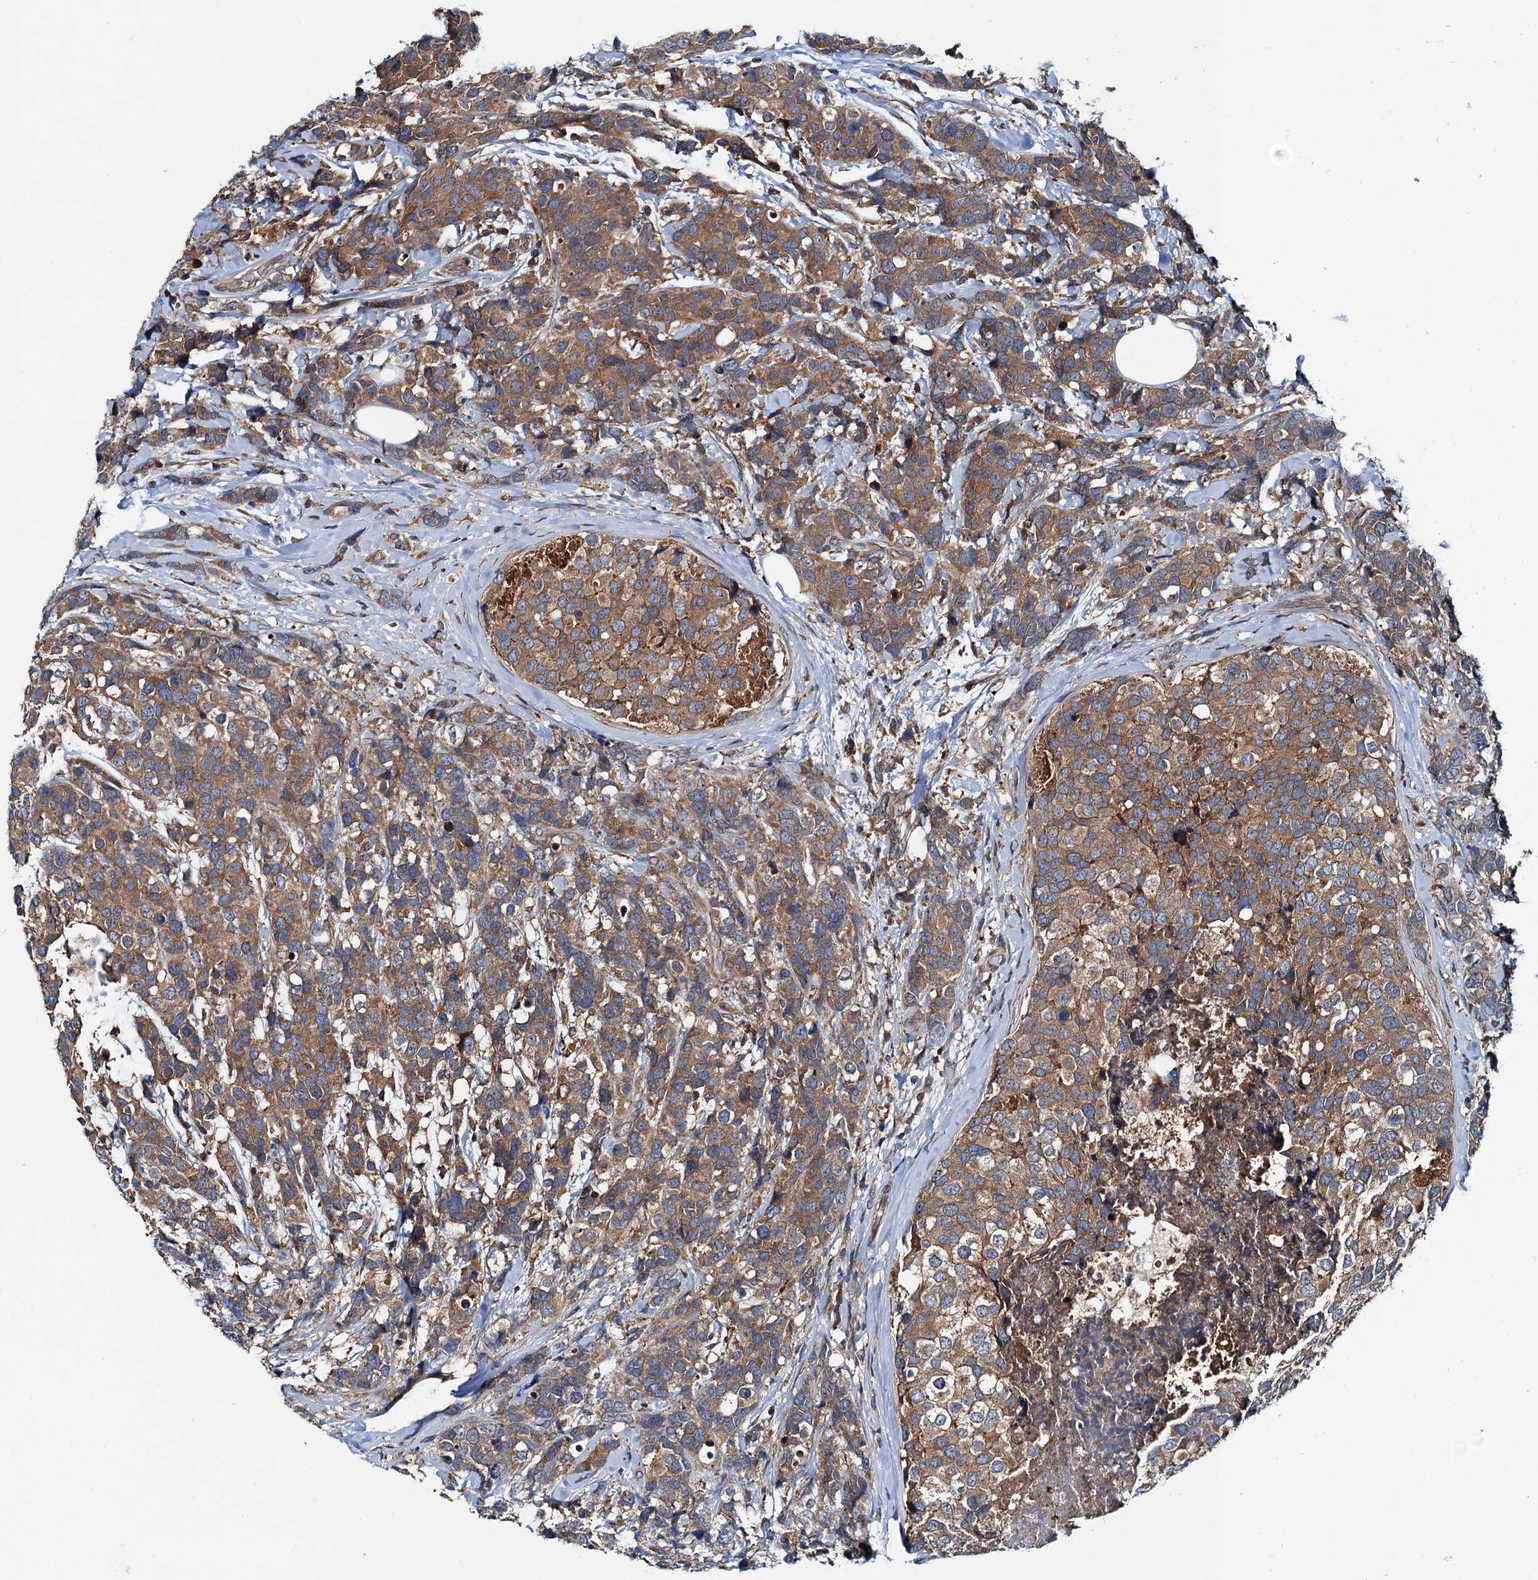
{"staining": {"intensity": "moderate", "quantity": ">75%", "location": "cytoplasmic/membranous"}, "tissue": "breast cancer", "cell_type": "Tumor cells", "image_type": "cancer", "snomed": [{"axis": "morphology", "description": "Lobular carcinoma"}, {"axis": "topography", "description": "Breast"}], "caption": "Protein positivity by immunohistochemistry (IHC) exhibits moderate cytoplasmic/membranous positivity in about >75% of tumor cells in breast cancer (lobular carcinoma). (Brightfield microscopy of DAB IHC at high magnification).", "gene": "EFL1", "patient": {"sex": "female", "age": 59}}